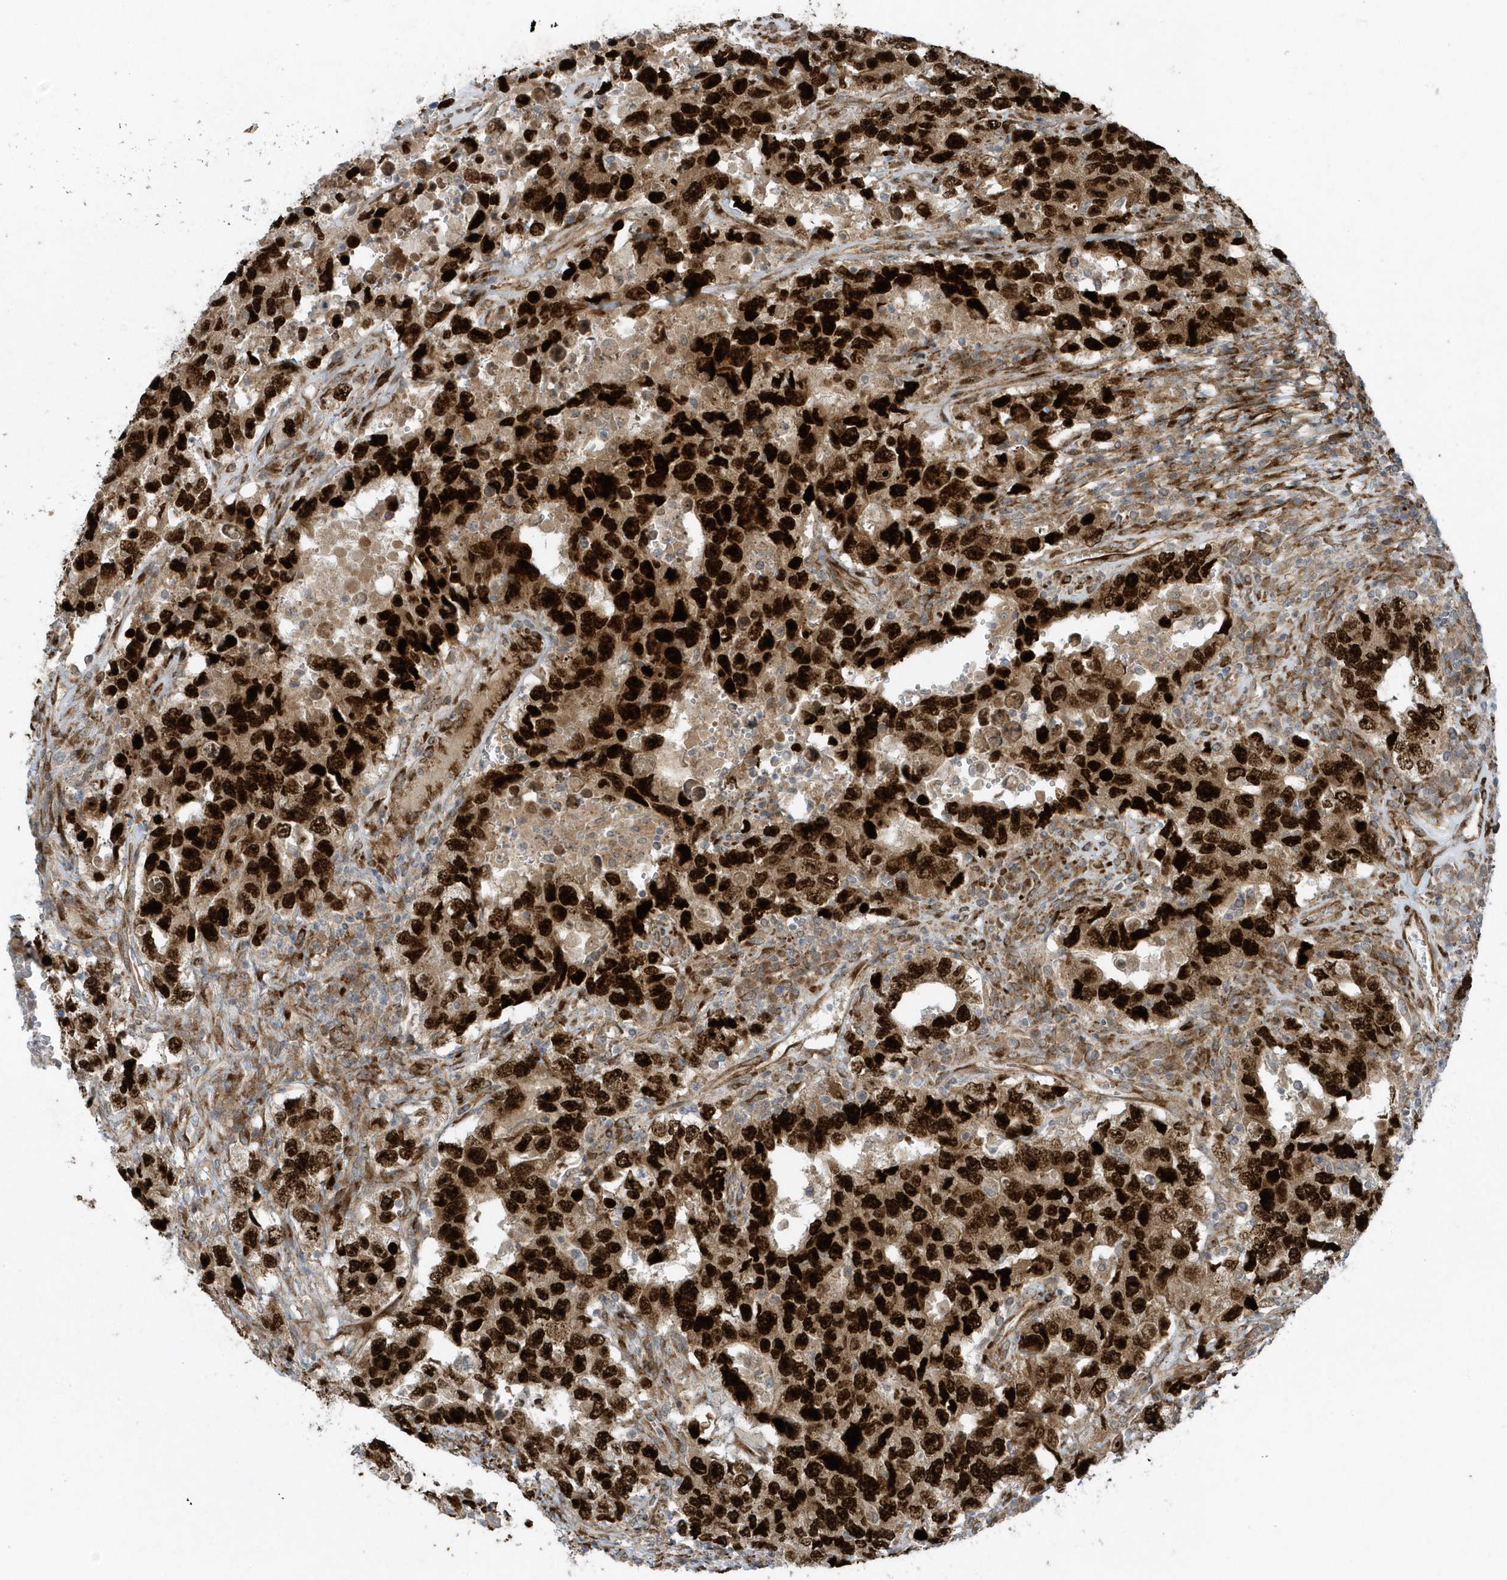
{"staining": {"intensity": "strong", "quantity": ">75%", "location": "nuclear"}, "tissue": "testis cancer", "cell_type": "Tumor cells", "image_type": "cancer", "snomed": [{"axis": "morphology", "description": "Carcinoma, Embryonal, NOS"}, {"axis": "topography", "description": "Testis"}], "caption": "Testis cancer stained for a protein (brown) displays strong nuclear positive expression in about >75% of tumor cells.", "gene": "FAM98A", "patient": {"sex": "male", "age": 26}}